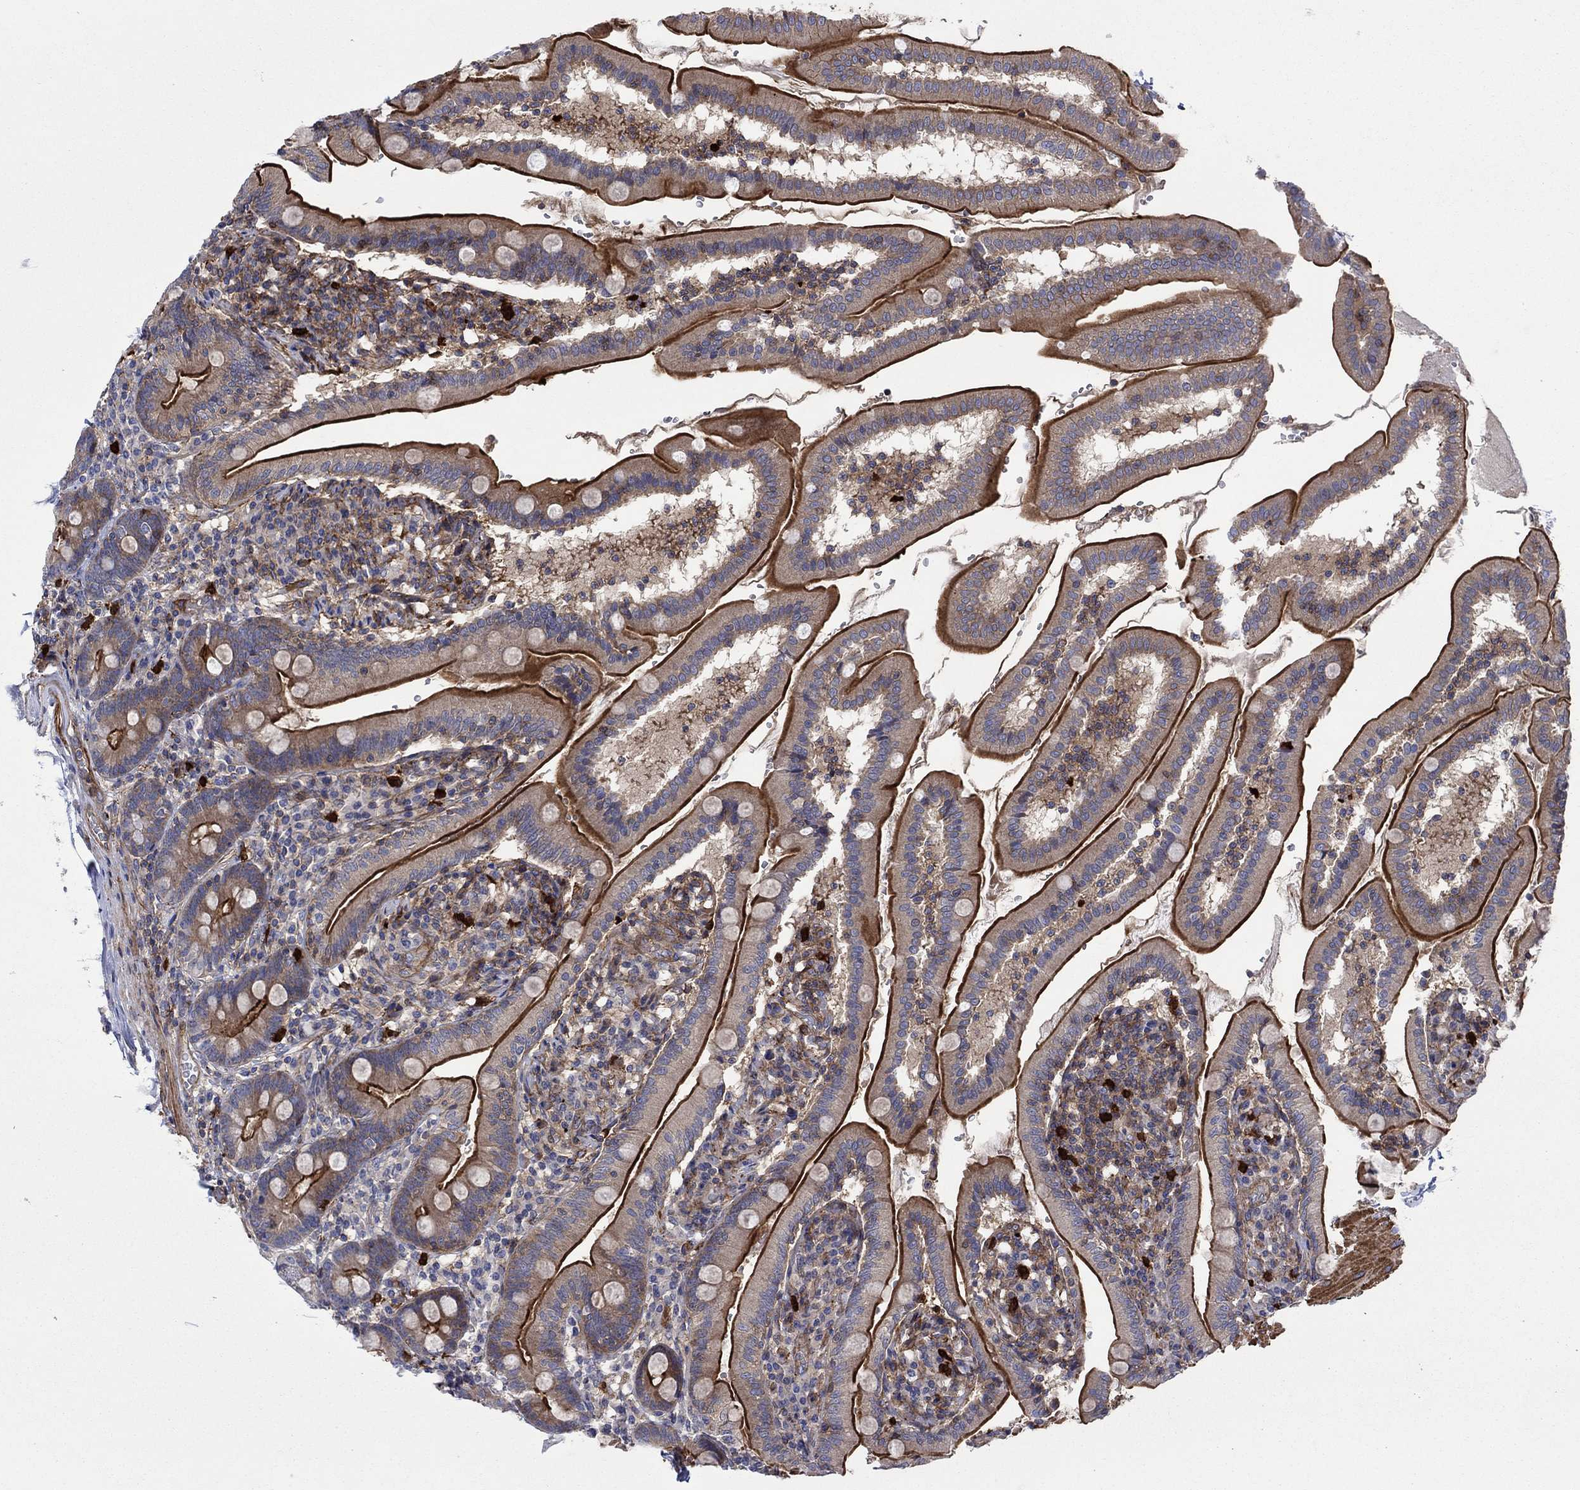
{"staining": {"intensity": "strong", "quantity": "25%-75%", "location": "cytoplasmic/membranous"}, "tissue": "duodenum", "cell_type": "Glandular cells", "image_type": "normal", "snomed": [{"axis": "morphology", "description": "Normal tissue, NOS"}, {"axis": "topography", "description": "Duodenum"}], "caption": "Immunohistochemistry image of unremarkable duodenum: duodenum stained using immunohistochemistry demonstrates high levels of strong protein expression localized specifically in the cytoplasmic/membranous of glandular cells, appearing as a cytoplasmic/membranous brown color.", "gene": "PAG1", "patient": {"sex": "female", "age": 67}}